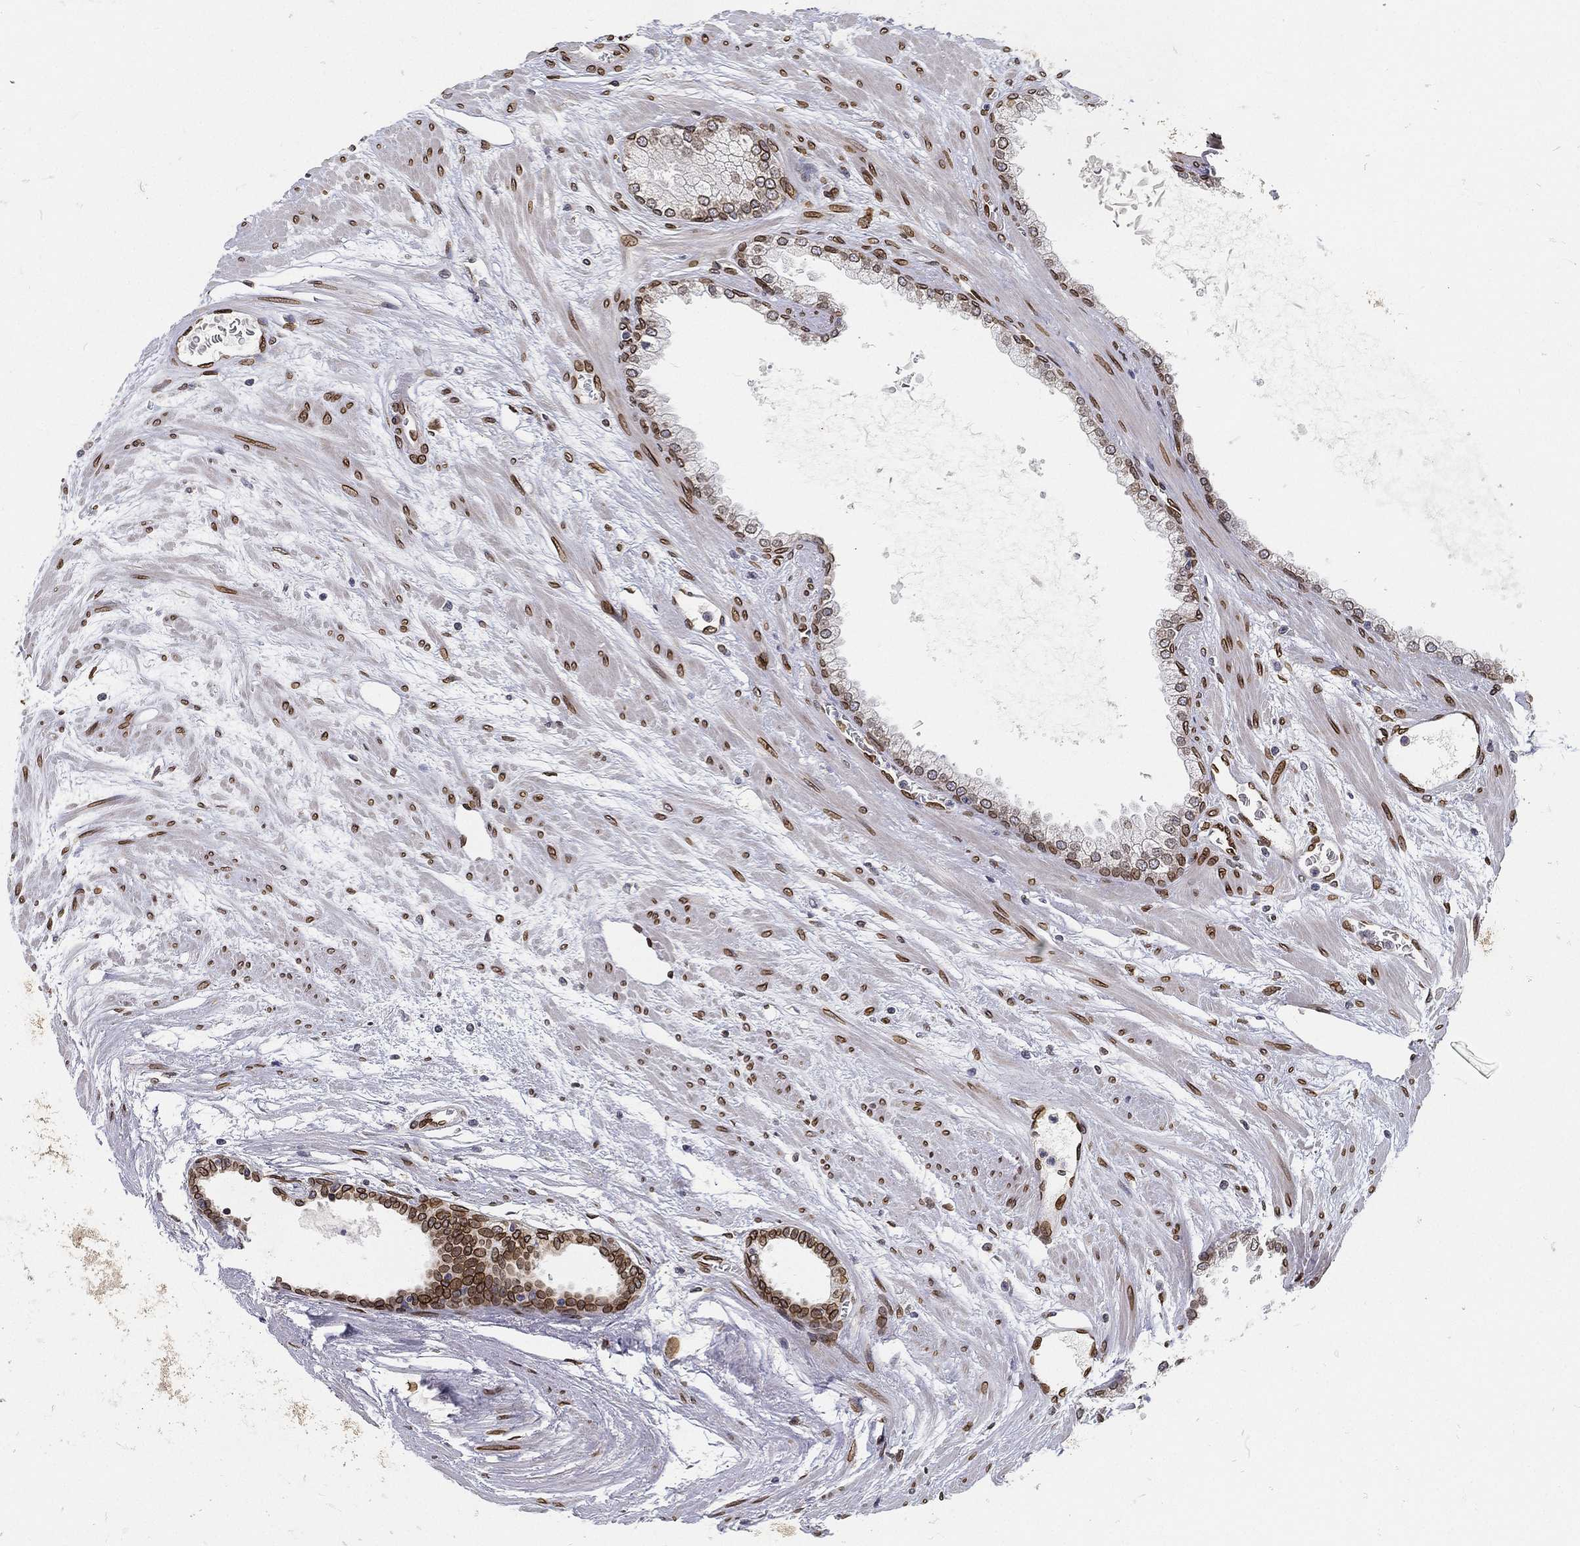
{"staining": {"intensity": "strong", "quantity": ">75%", "location": "cytoplasmic/membranous,nuclear"}, "tissue": "prostate cancer", "cell_type": "Tumor cells", "image_type": "cancer", "snomed": [{"axis": "morphology", "description": "Adenocarcinoma, NOS"}, {"axis": "topography", "description": "Prostate"}], "caption": "A brown stain highlights strong cytoplasmic/membranous and nuclear expression of a protein in prostate cancer tumor cells.", "gene": "PALB2", "patient": {"sex": "male", "age": 67}}